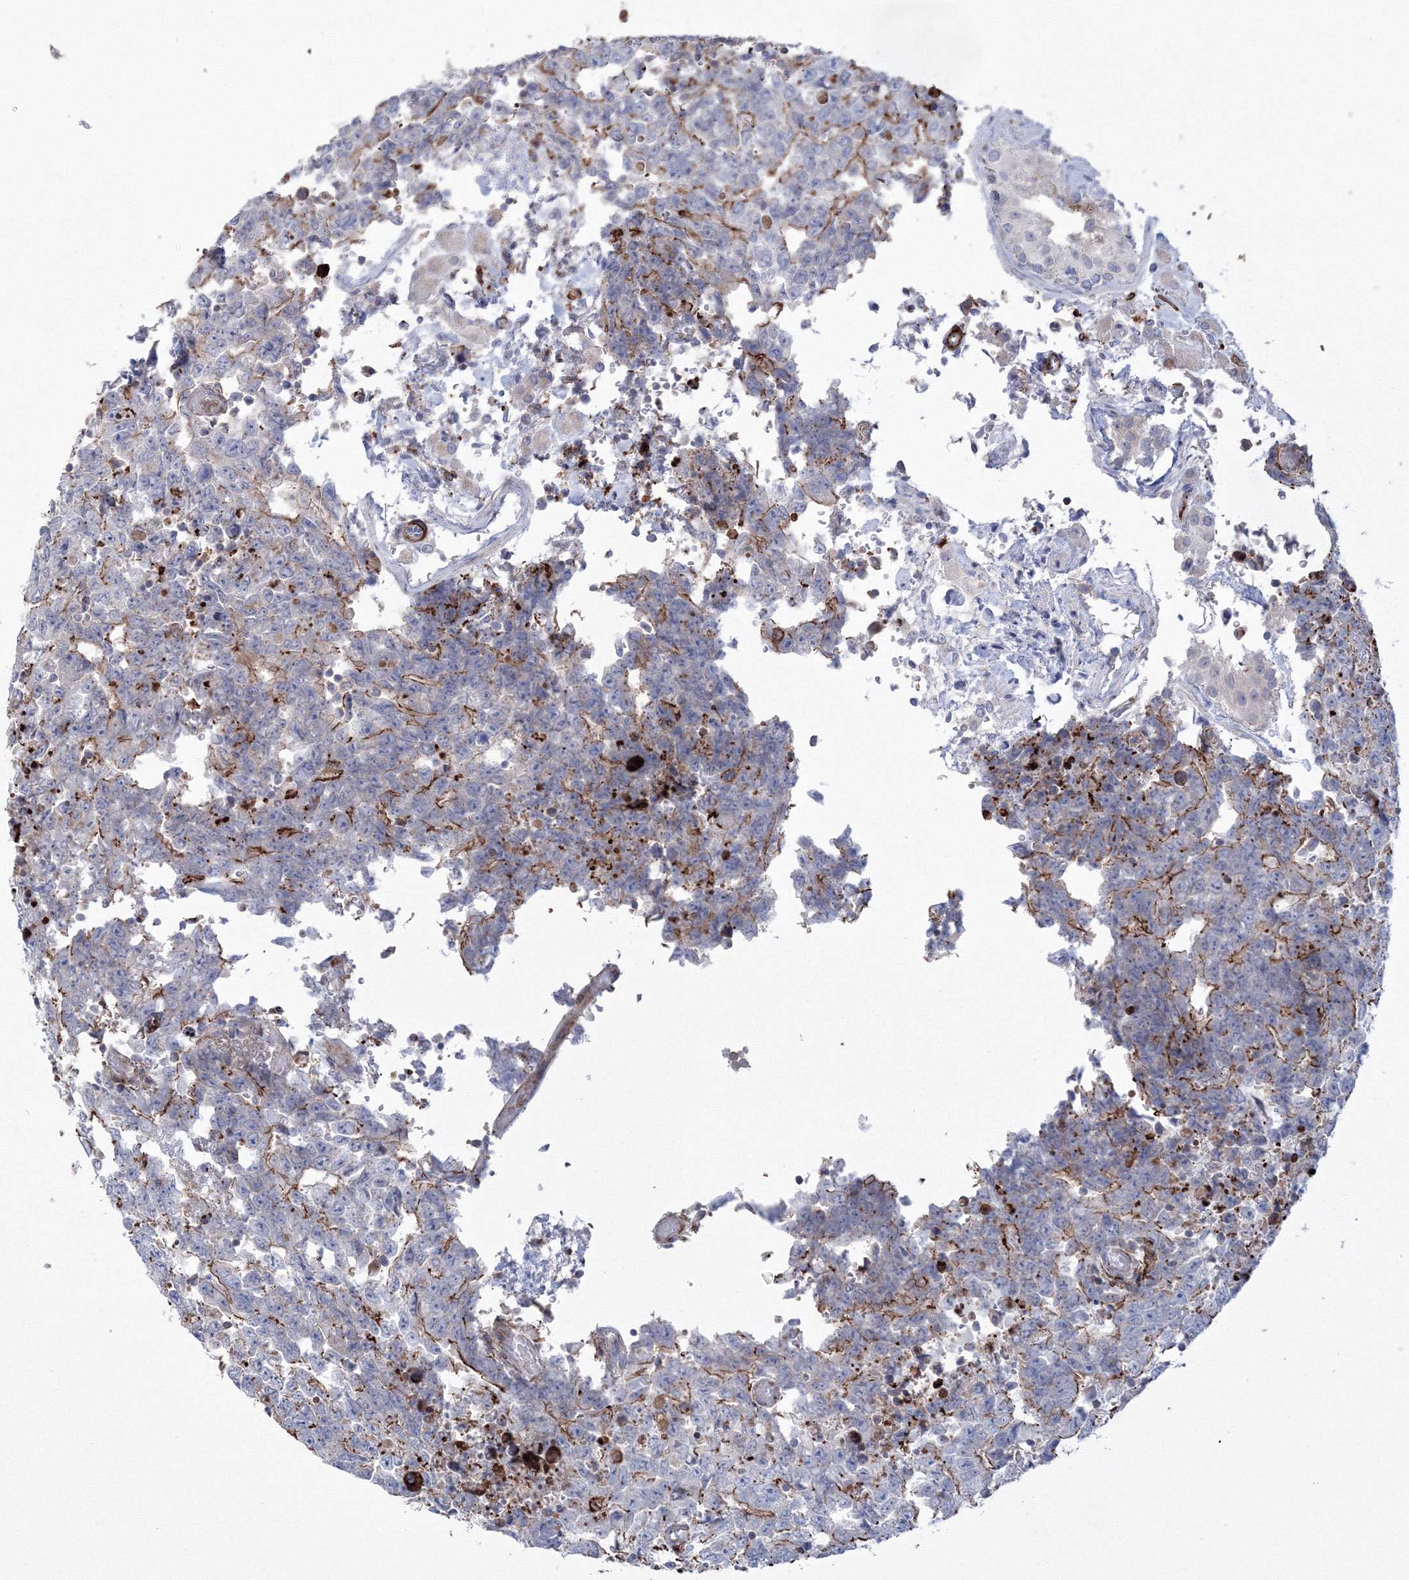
{"staining": {"intensity": "moderate", "quantity": "25%-75%", "location": "cytoplasmic/membranous"}, "tissue": "testis cancer", "cell_type": "Tumor cells", "image_type": "cancer", "snomed": [{"axis": "morphology", "description": "Carcinoma, Embryonal, NOS"}, {"axis": "topography", "description": "Testis"}], "caption": "Immunohistochemical staining of human testis cancer displays moderate cytoplasmic/membranous protein staining in approximately 25%-75% of tumor cells. Using DAB (3,3'-diaminobenzidine) (brown) and hematoxylin (blue) stains, captured at high magnification using brightfield microscopy.", "gene": "GPR82", "patient": {"sex": "male", "age": 26}}